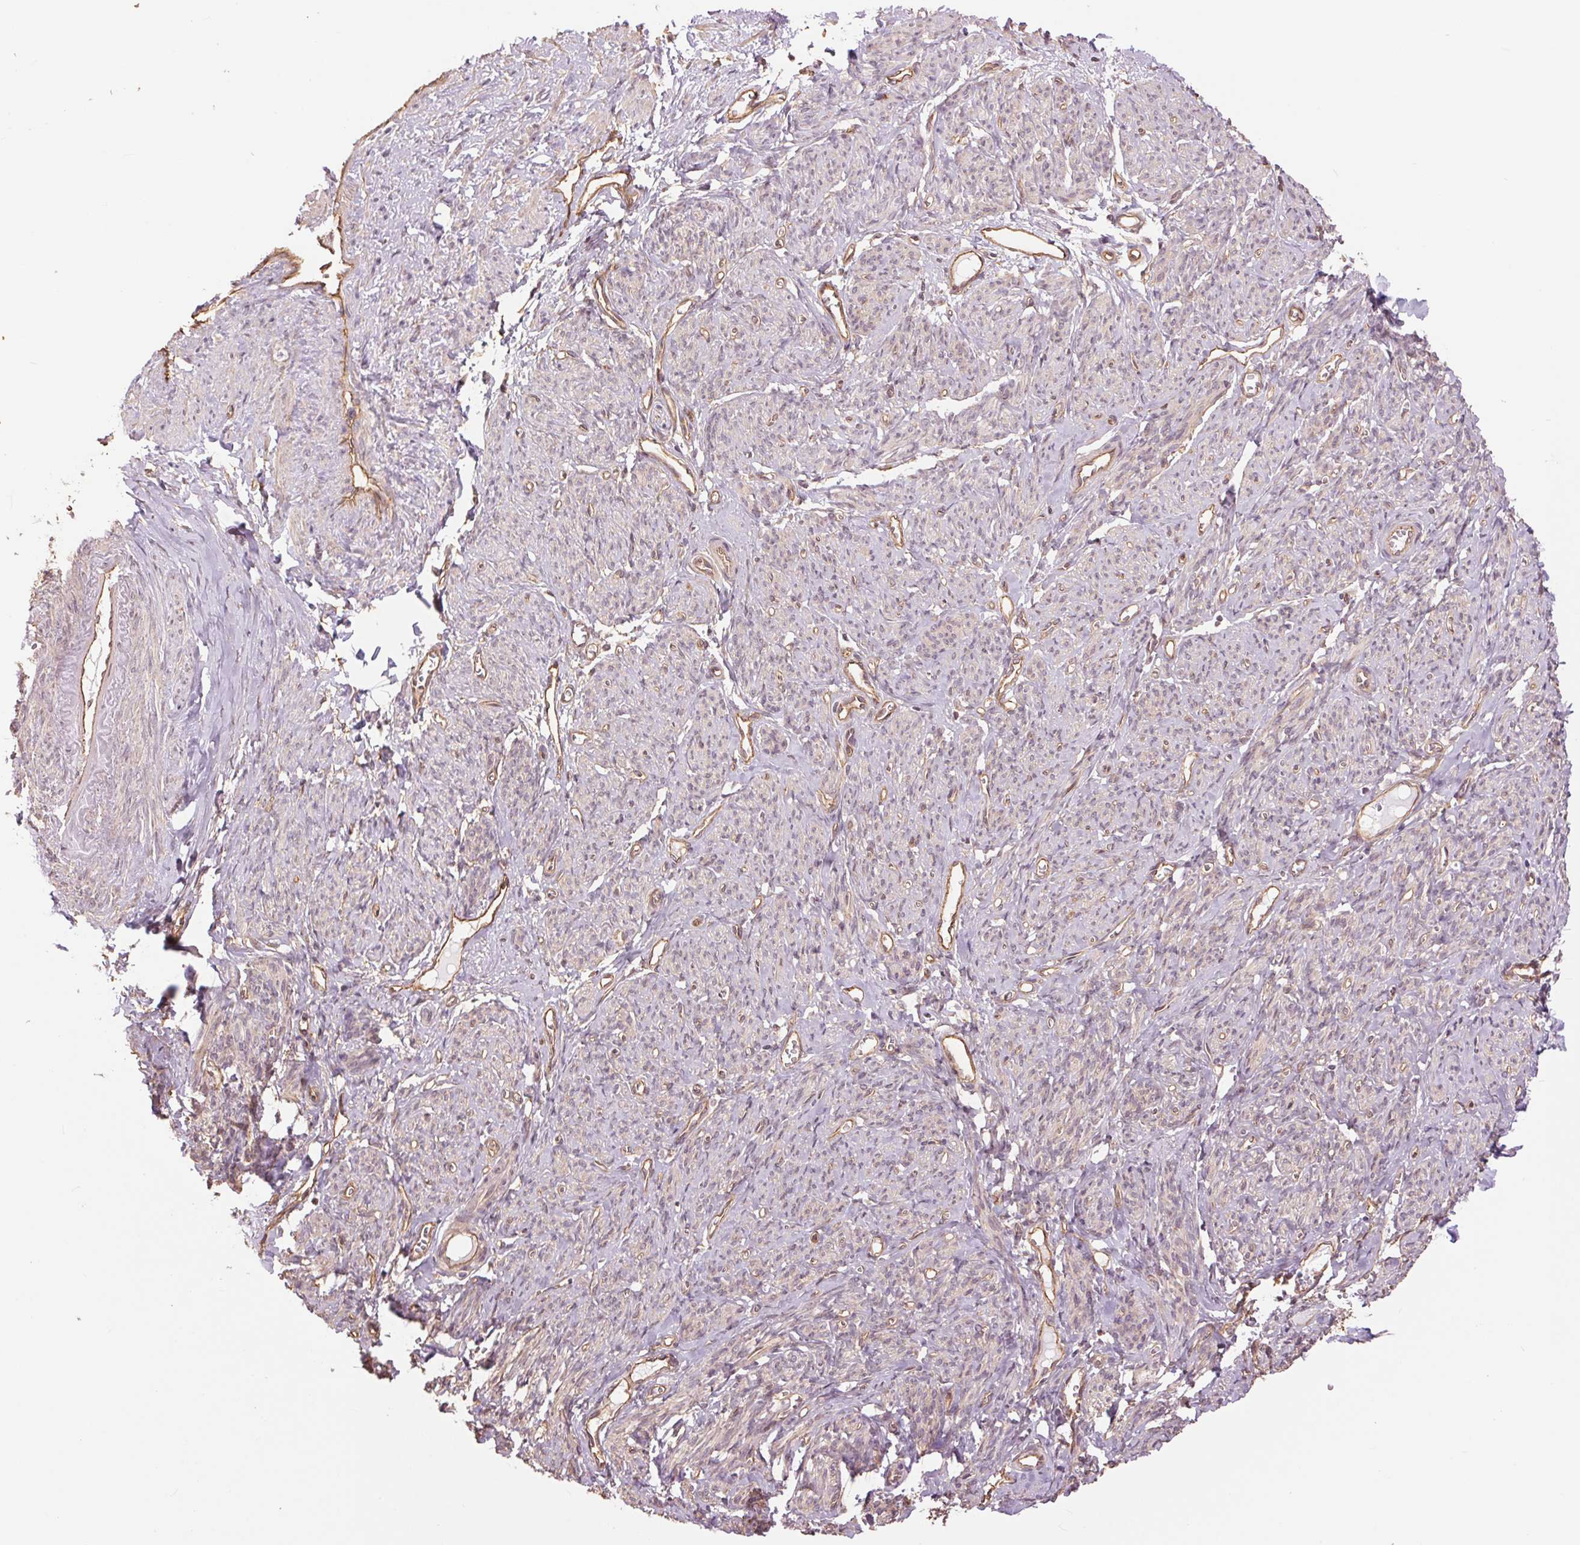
{"staining": {"intensity": "negative", "quantity": "none", "location": "none"}, "tissue": "smooth muscle", "cell_type": "Smooth muscle cells", "image_type": "normal", "snomed": [{"axis": "morphology", "description": "Normal tissue, NOS"}, {"axis": "topography", "description": "Smooth muscle"}], "caption": "Image shows no significant protein expression in smooth muscle cells of normal smooth muscle.", "gene": "PALM", "patient": {"sex": "female", "age": 65}}